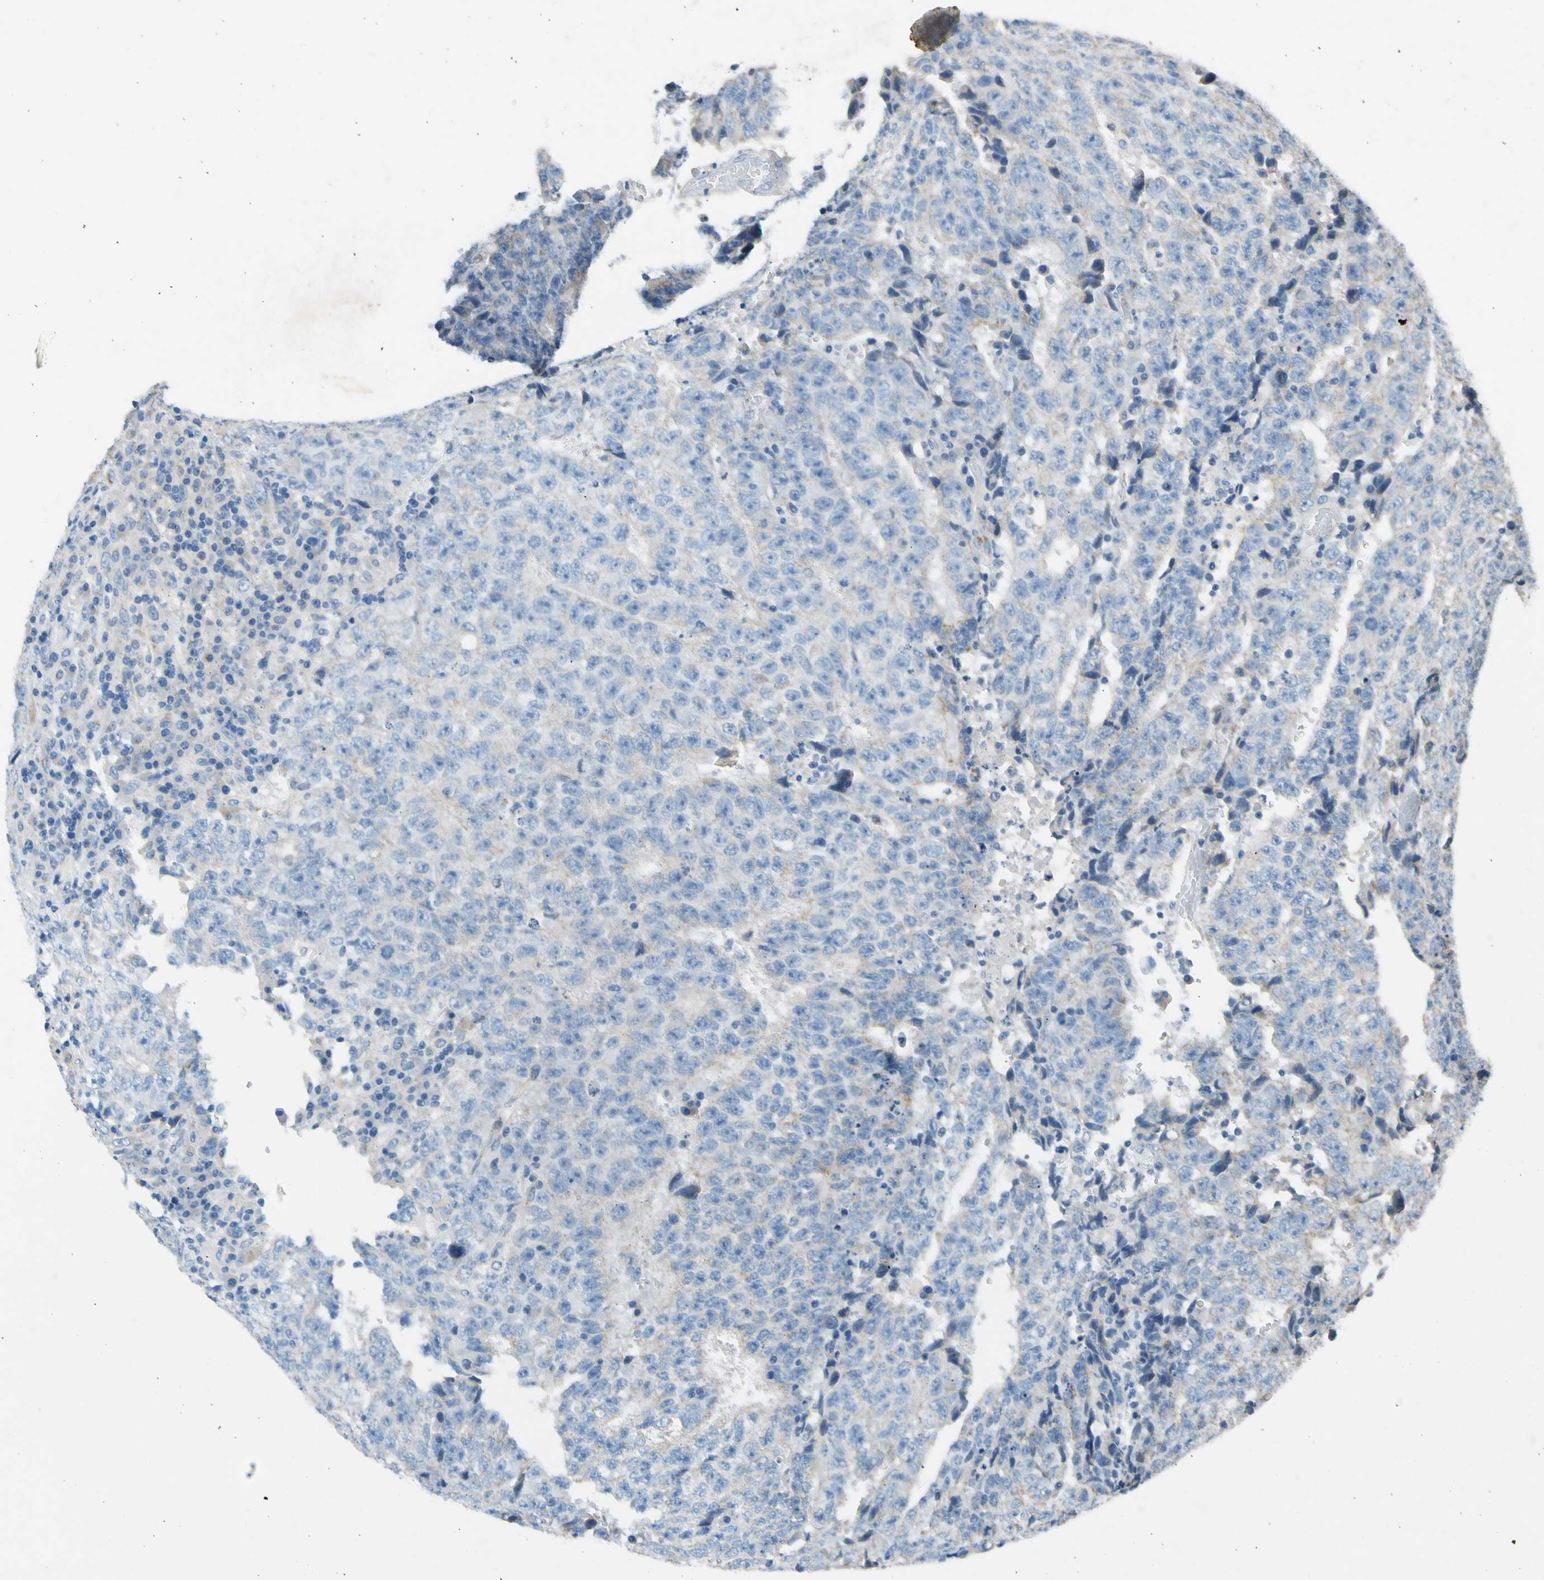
{"staining": {"intensity": "negative", "quantity": "none", "location": "none"}, "tissue": "testis cancer", "cell_type": "Tumor cells", "image_type": "cancer", "snomed": [{"axis": "morphology", "description": "Necrosis, NOS"}, {"axis": "morphology", "description": "Carcinoma, Embryonal, NOS"}, {"axis": "topography", "description": "Testis"}], "caption": "Immunohistochemistry (IHC) photomicrograph of neoplastic tissue: human testis cancer stained with DAB (3,3'-diaminobenzidine) reveals no significant protein staining in tumor cells.", "gene": "GASK1B", "patient": {"sex": "male", "age": 19}}